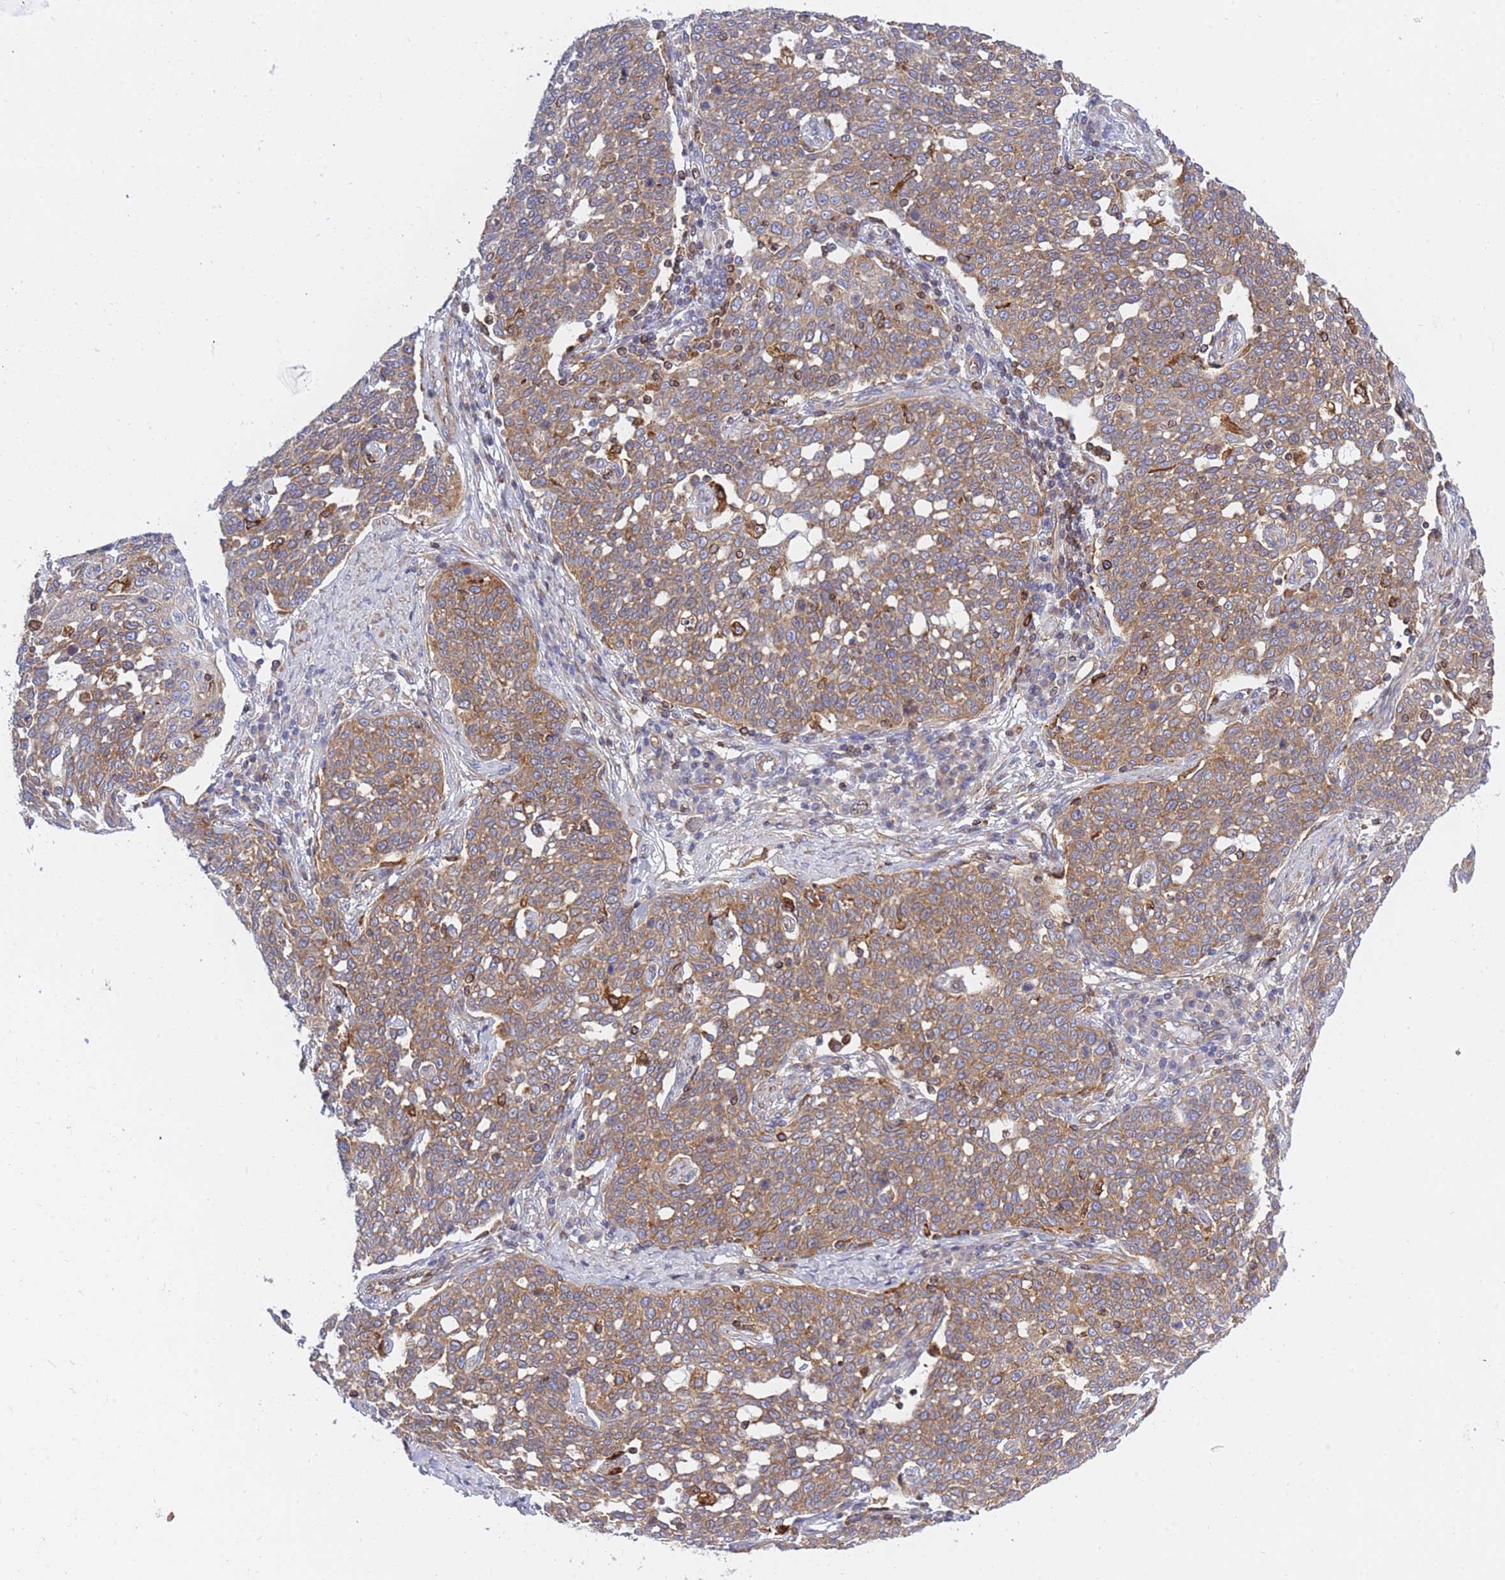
{"staining": {"intensity": "moderate", "quantity": ">75%", "location": "cytoplasmic/membranous"}, "tissue": "cervical cancer", "cell_type": "Tumor cells", "image_type": "cancer", "snomed": [{"axis": "morphology", "description": "Squamous cell carcinoma, NOS"}, {"axis": "topography", "description": "Cervix"}], "caption": "A high-resolution histopathology image shows IHC staining of cervical cancer (squamous cell carcinoma), which exhibits moderate cytoplasmic/membranous positivity in approximately >75% of tumor cells.", "gene": "REM1", "patient": {"sex": "female", "age": 34}}